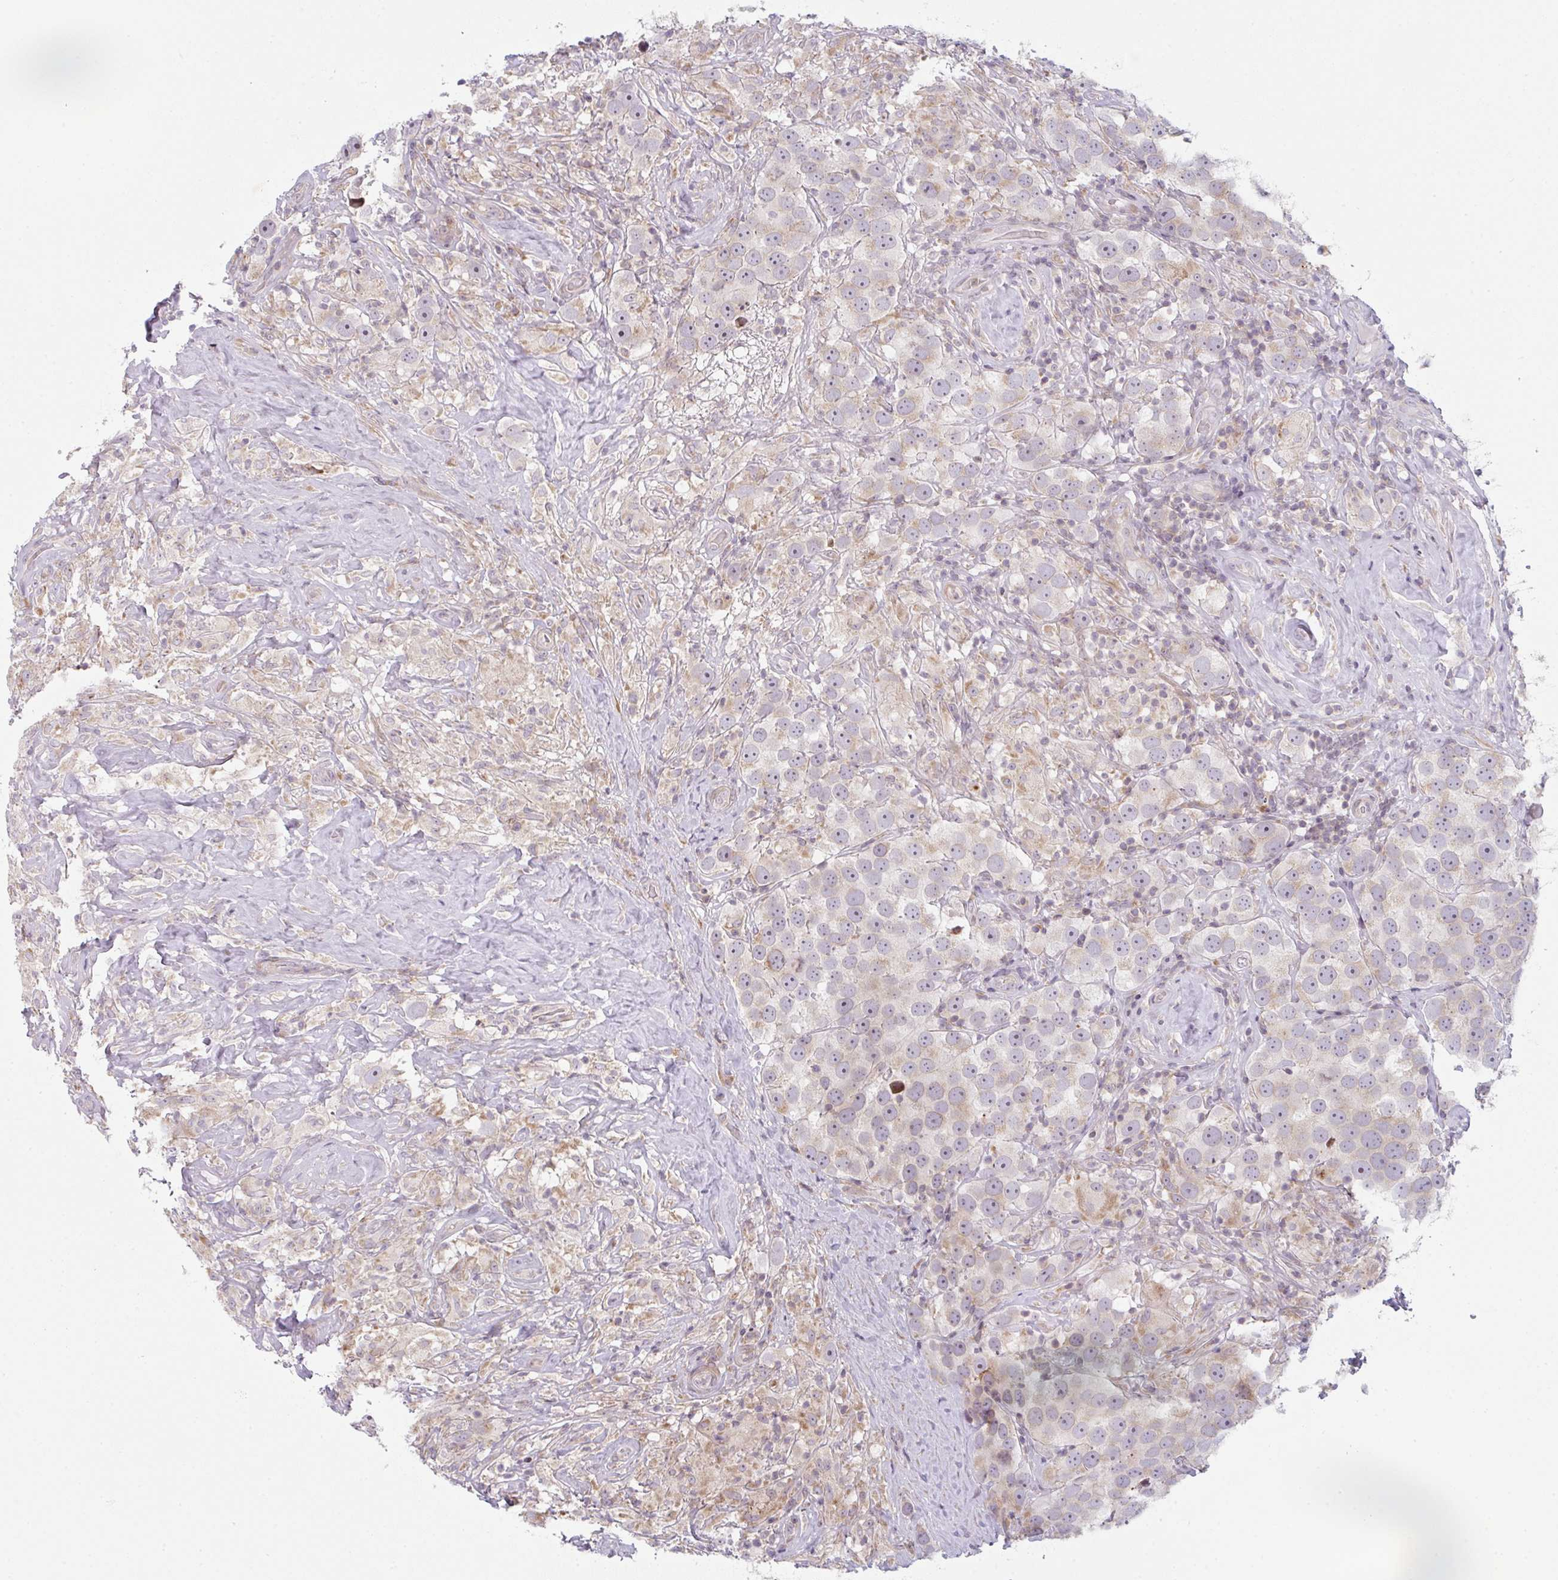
{"staining": {"intensity": "weak", "quantity": "<25%", "location": "cytoplasmic/membranous"}, "tissue": "testis cancer", "cell_type": "Tumor cells", "image_type": "cancer", "snomed": [{"axis": "morphology", "description": "Seminoma, NOS"}, {"axis": "topography", "description": "Testis"}], "caption": "Immunohistochemistry image of human testis seminoma stained for a protein (brown), which demonstrates no expression in tumor cells. (DAB (3,3'-diaminobenzidine) immunohistochemistry (IHC) with hematoxylin counter stain).", "gene": "TMEM237", "patient": {"sex": "male", "age": 49}}